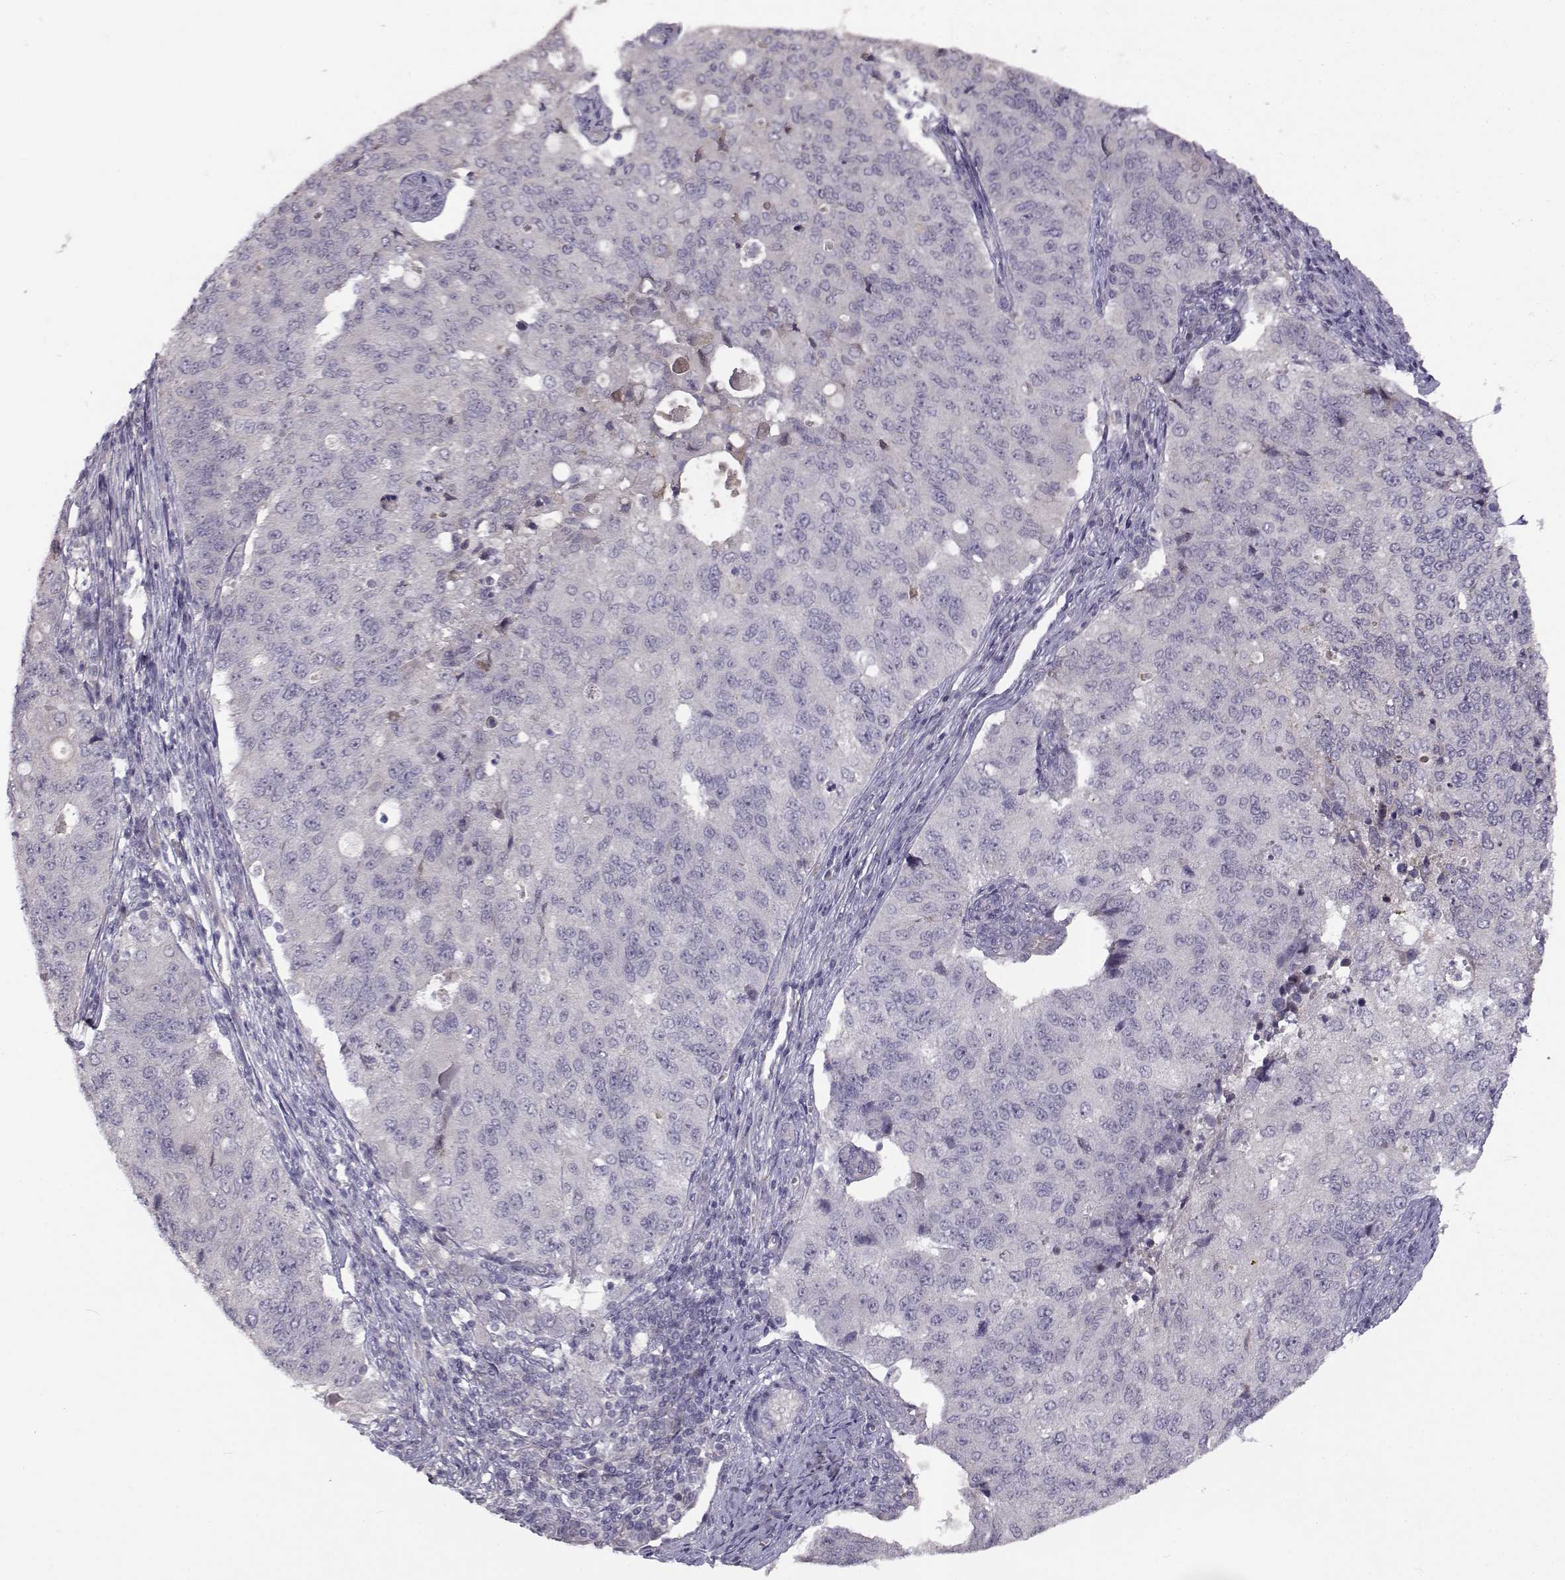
{"staining": {"intensity": "negative", "quantity": "none", "location": "none"}, "tissue": "endometrial cancer", "cell_type": "Tumor cells", "image_type": "cancer", "snomed": [{"axis": "morphology", "description": "Adenocarcinoma, NOS"}, {"axis": "topography", "description": "Endometrium"}], "caption": "Tumor cells are negative for brown protein staining in endometrial adenocarcinoma.", "gene": "TMEM145", "patient": {"sex": "female", "age": 43}}